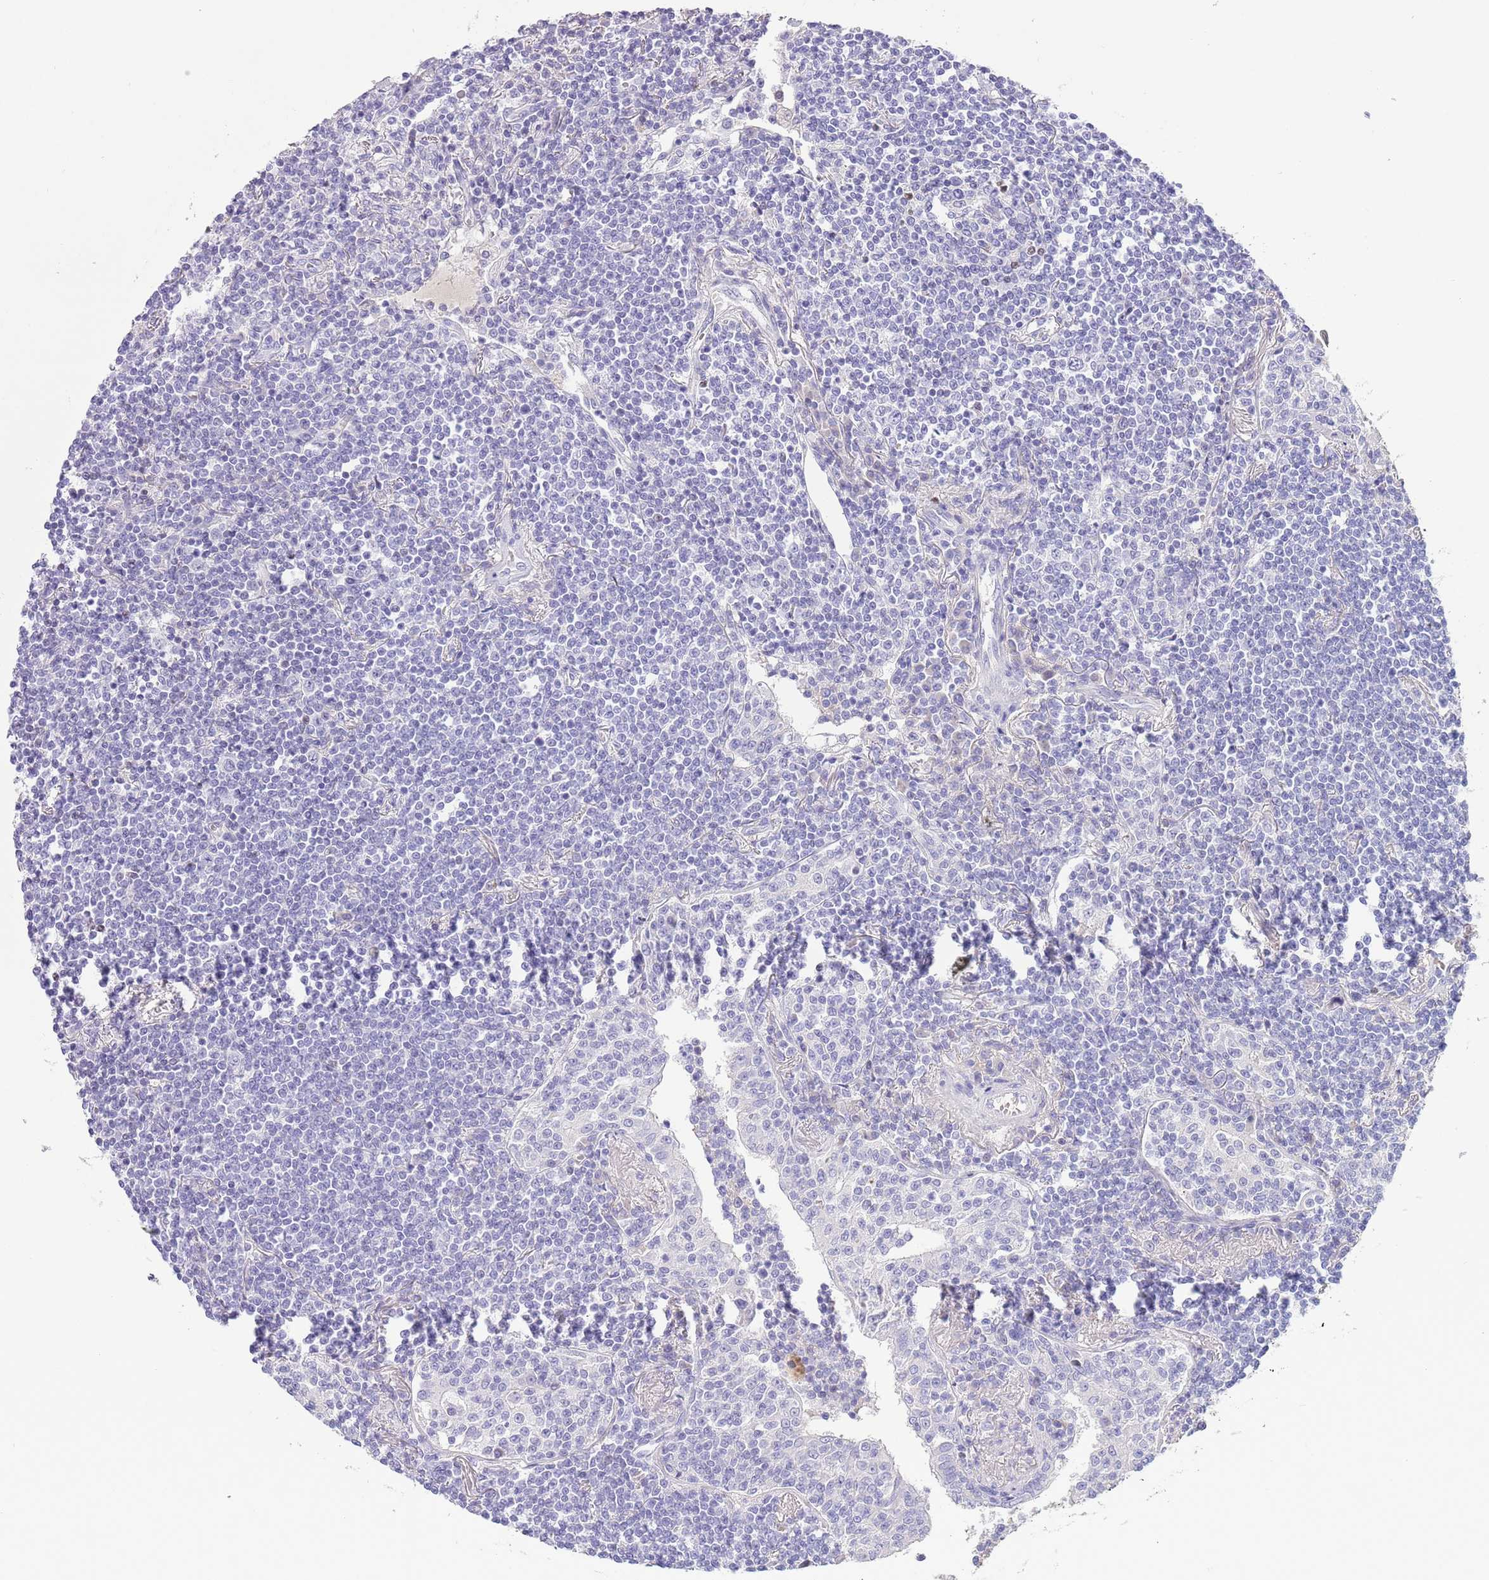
{"staining": {"intensity": "negative", "quantity": "none", "location": "none"}, "tissue": "lymphoma", "cell_type": "Tumor cells", "image_type": "cancer", "snomed": [{"axis": "morphology", "description": "Malignant lymphoma, non-Hodgkin's type, Low grade"}, {"axis": "topography", "description": "Lung"}], "caption": "Protein analysis of malignant lymphoma, non-Hodgkin's type (low-grade) reveals no significant expression in tumor cells.", "gene": "TOX2", "patient": {"sex": "female", "age": 71}}